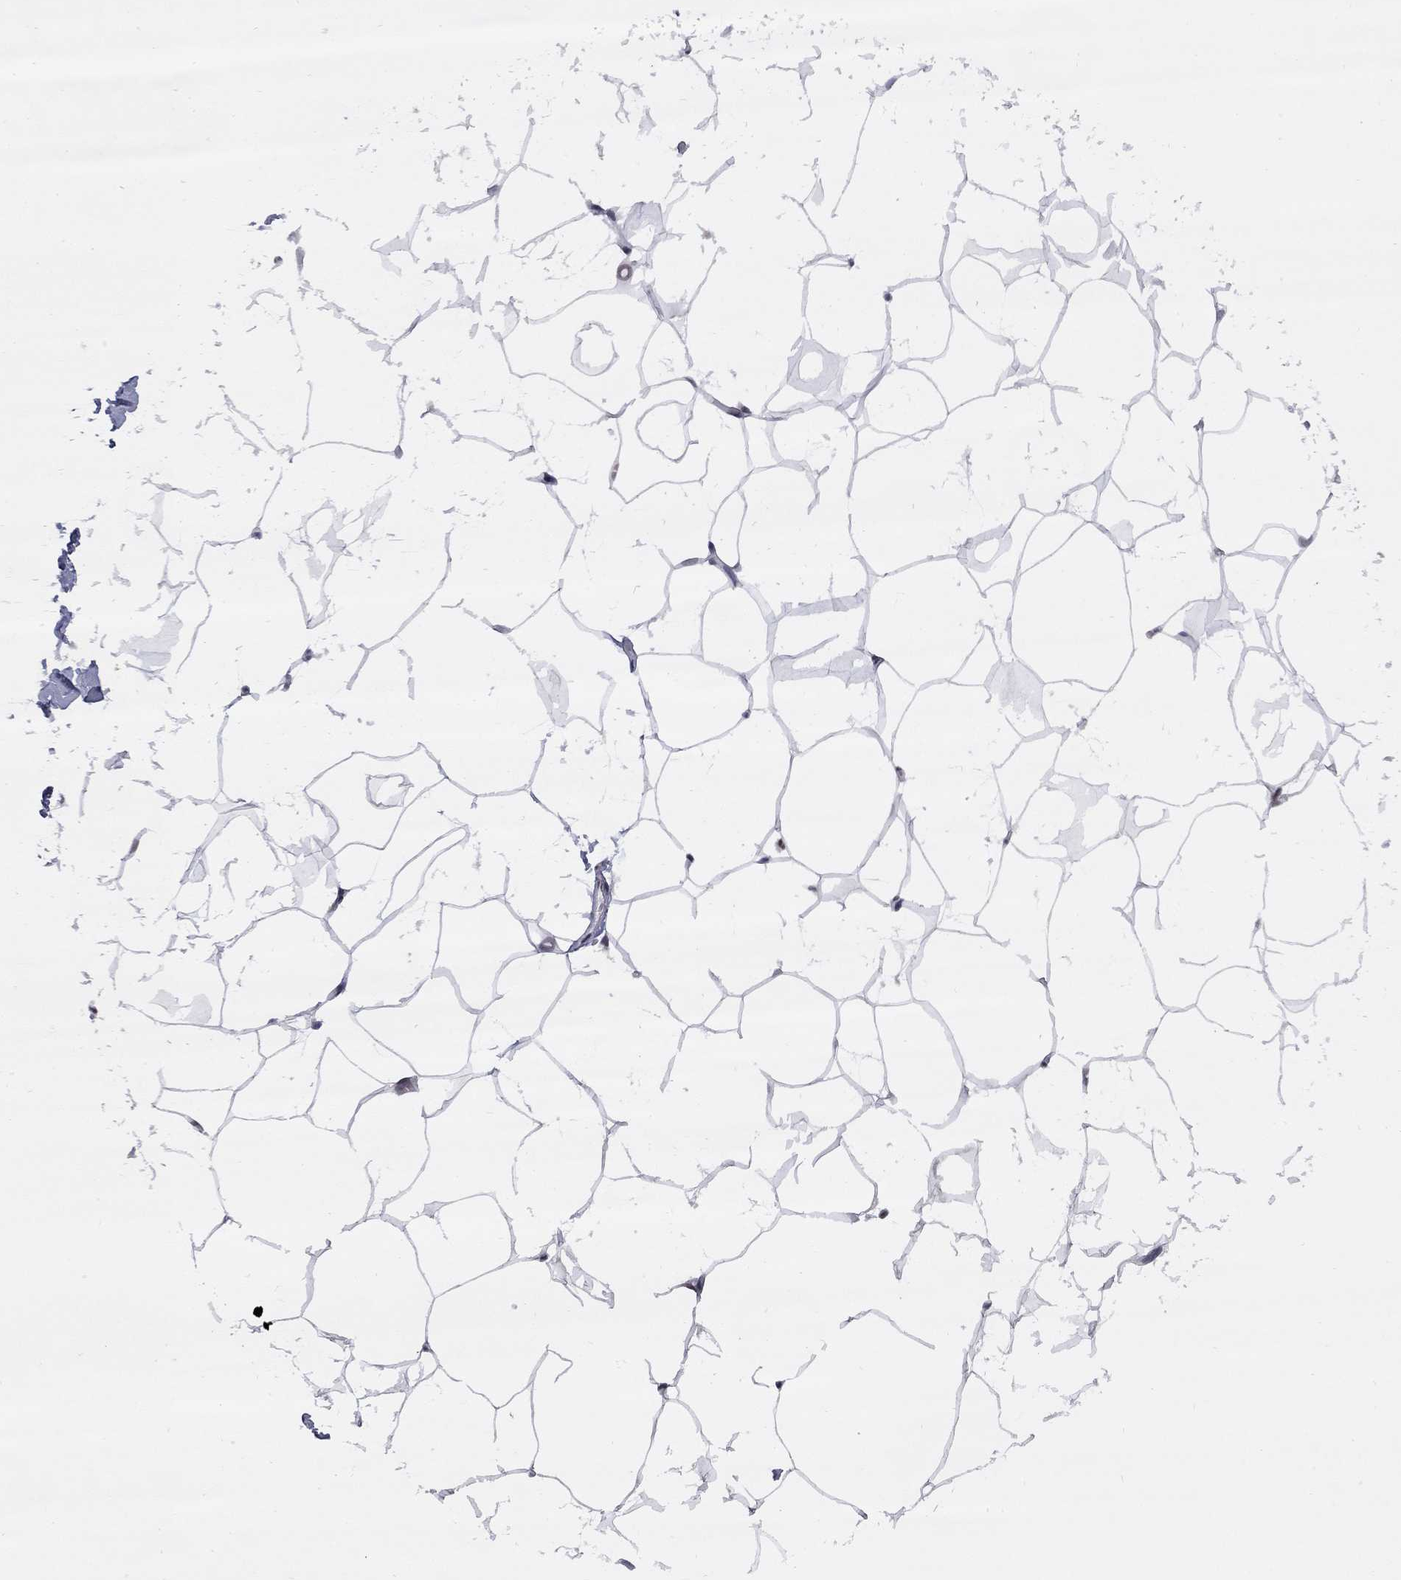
{"staining": {"intensity": "negative", "quantity": "none", "location": "none"}, "tissue": "breast", "cell_type": "Adipocytes", "image_type": "normal", "snomed": [{"axis": "morphology", "description": "Normal tissue, NOS"}, {"axis": "topography", "description": "Breast"}], "caption": "A micrograph of human breast is negative for staining in adipocytes. (Stains: DAB immunohistochemistry with hematoxylin counter stain, Microscopy: brightfield microscopy at high magnification).", "gene": "TAF9", "patient": {"sex": "female", "age": 32}}